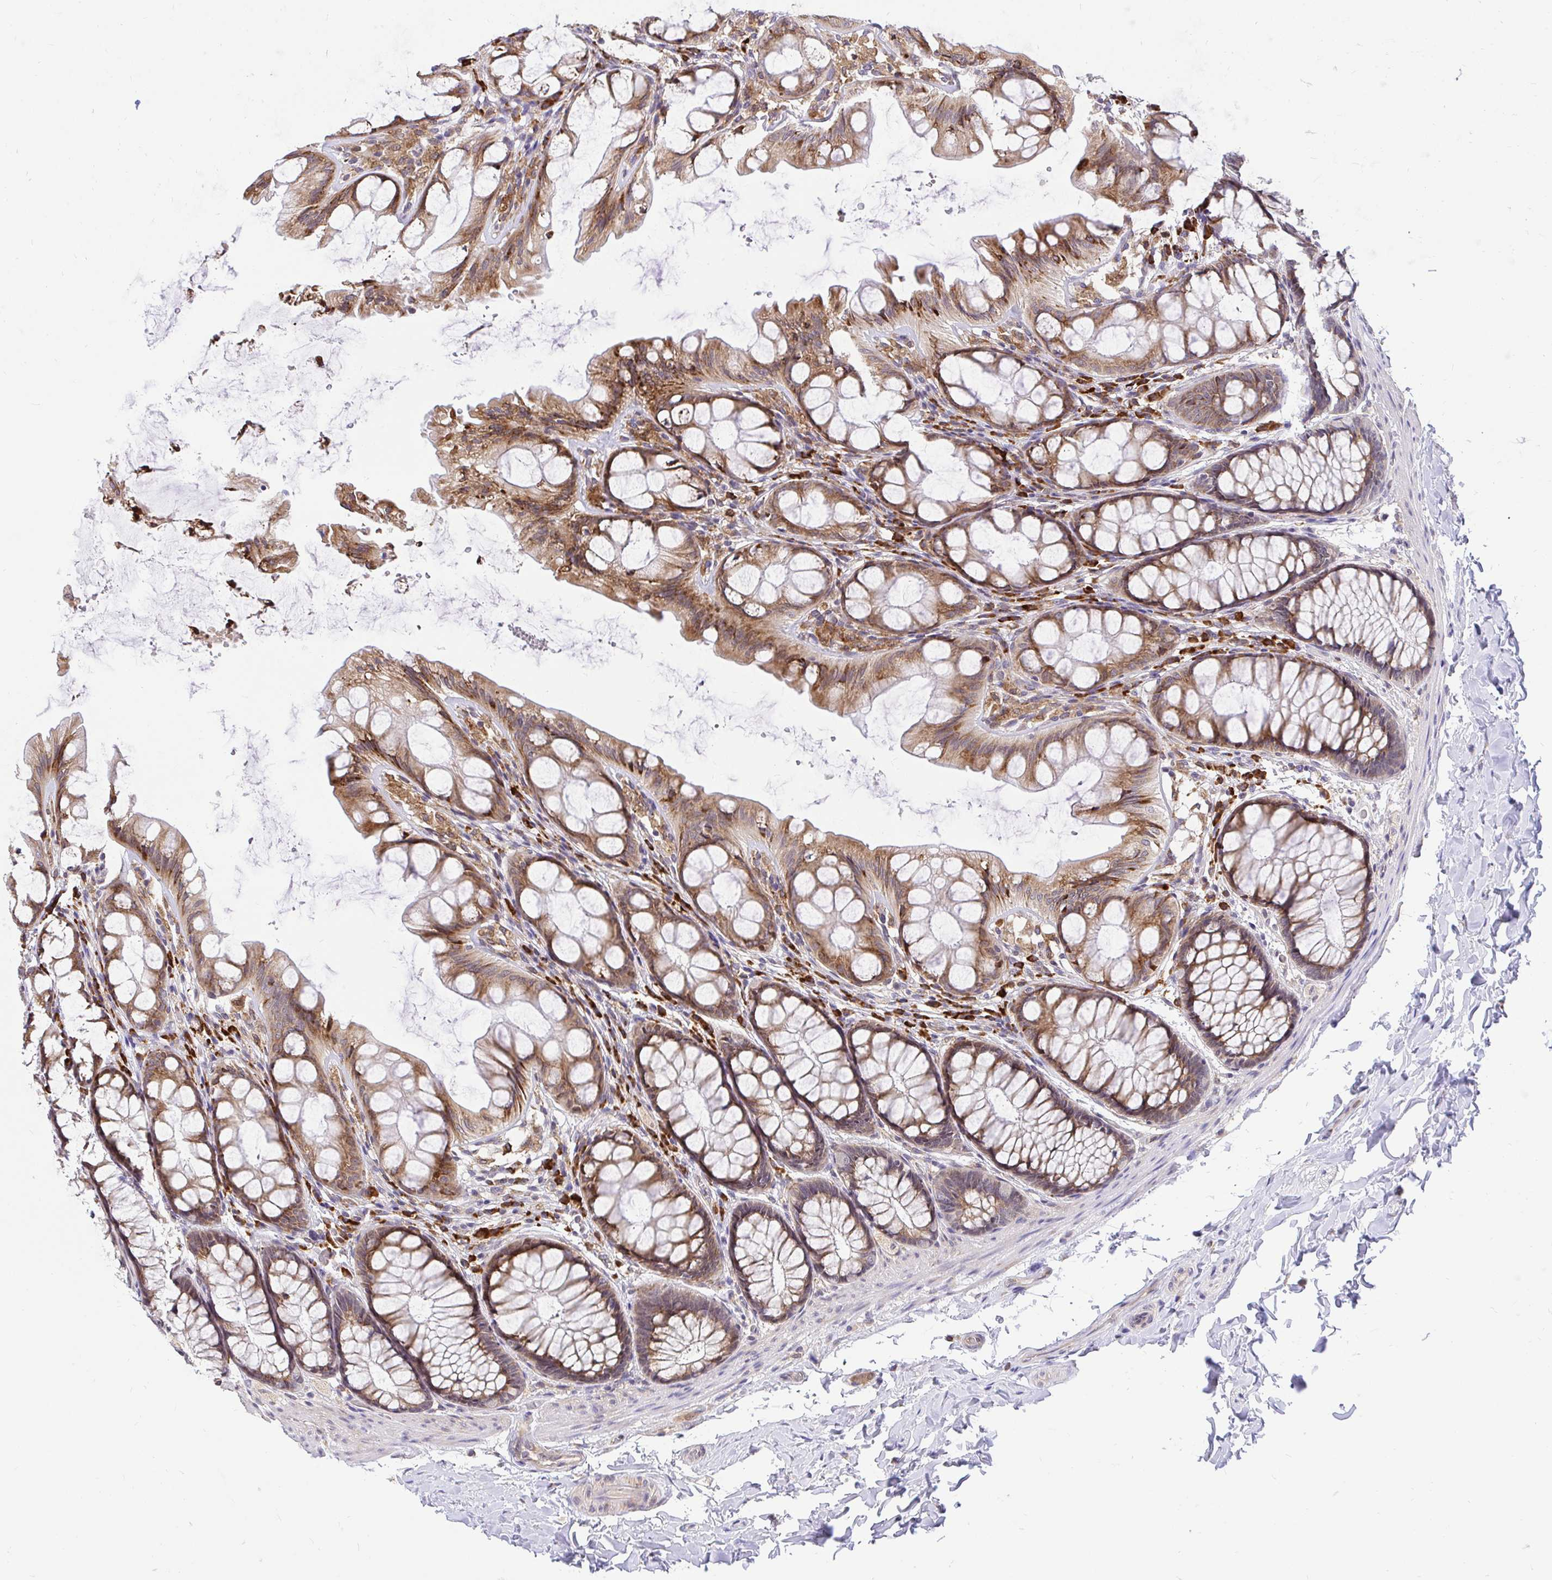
{"staining": {"intensity": "weak", "quantity": ">75%", "location": "cytoplasmic/membranous"}, "tissue": "colon", "cell_type": "Endothelial cells", "image_type": "normal", "snomed": [{"axis": "morphology", "description": "Normal tissue, NOS"}, {"axis": "topography", "description": "Colon"}], "caption": "Immunohistochemical staining of unremarkable colon reveals weak cytoplasmic/membranous protein positivity in approximately >75% of endothelial cells.", "gene": "NAALAD2", "patient": {"sex": "male", "age": 47}}